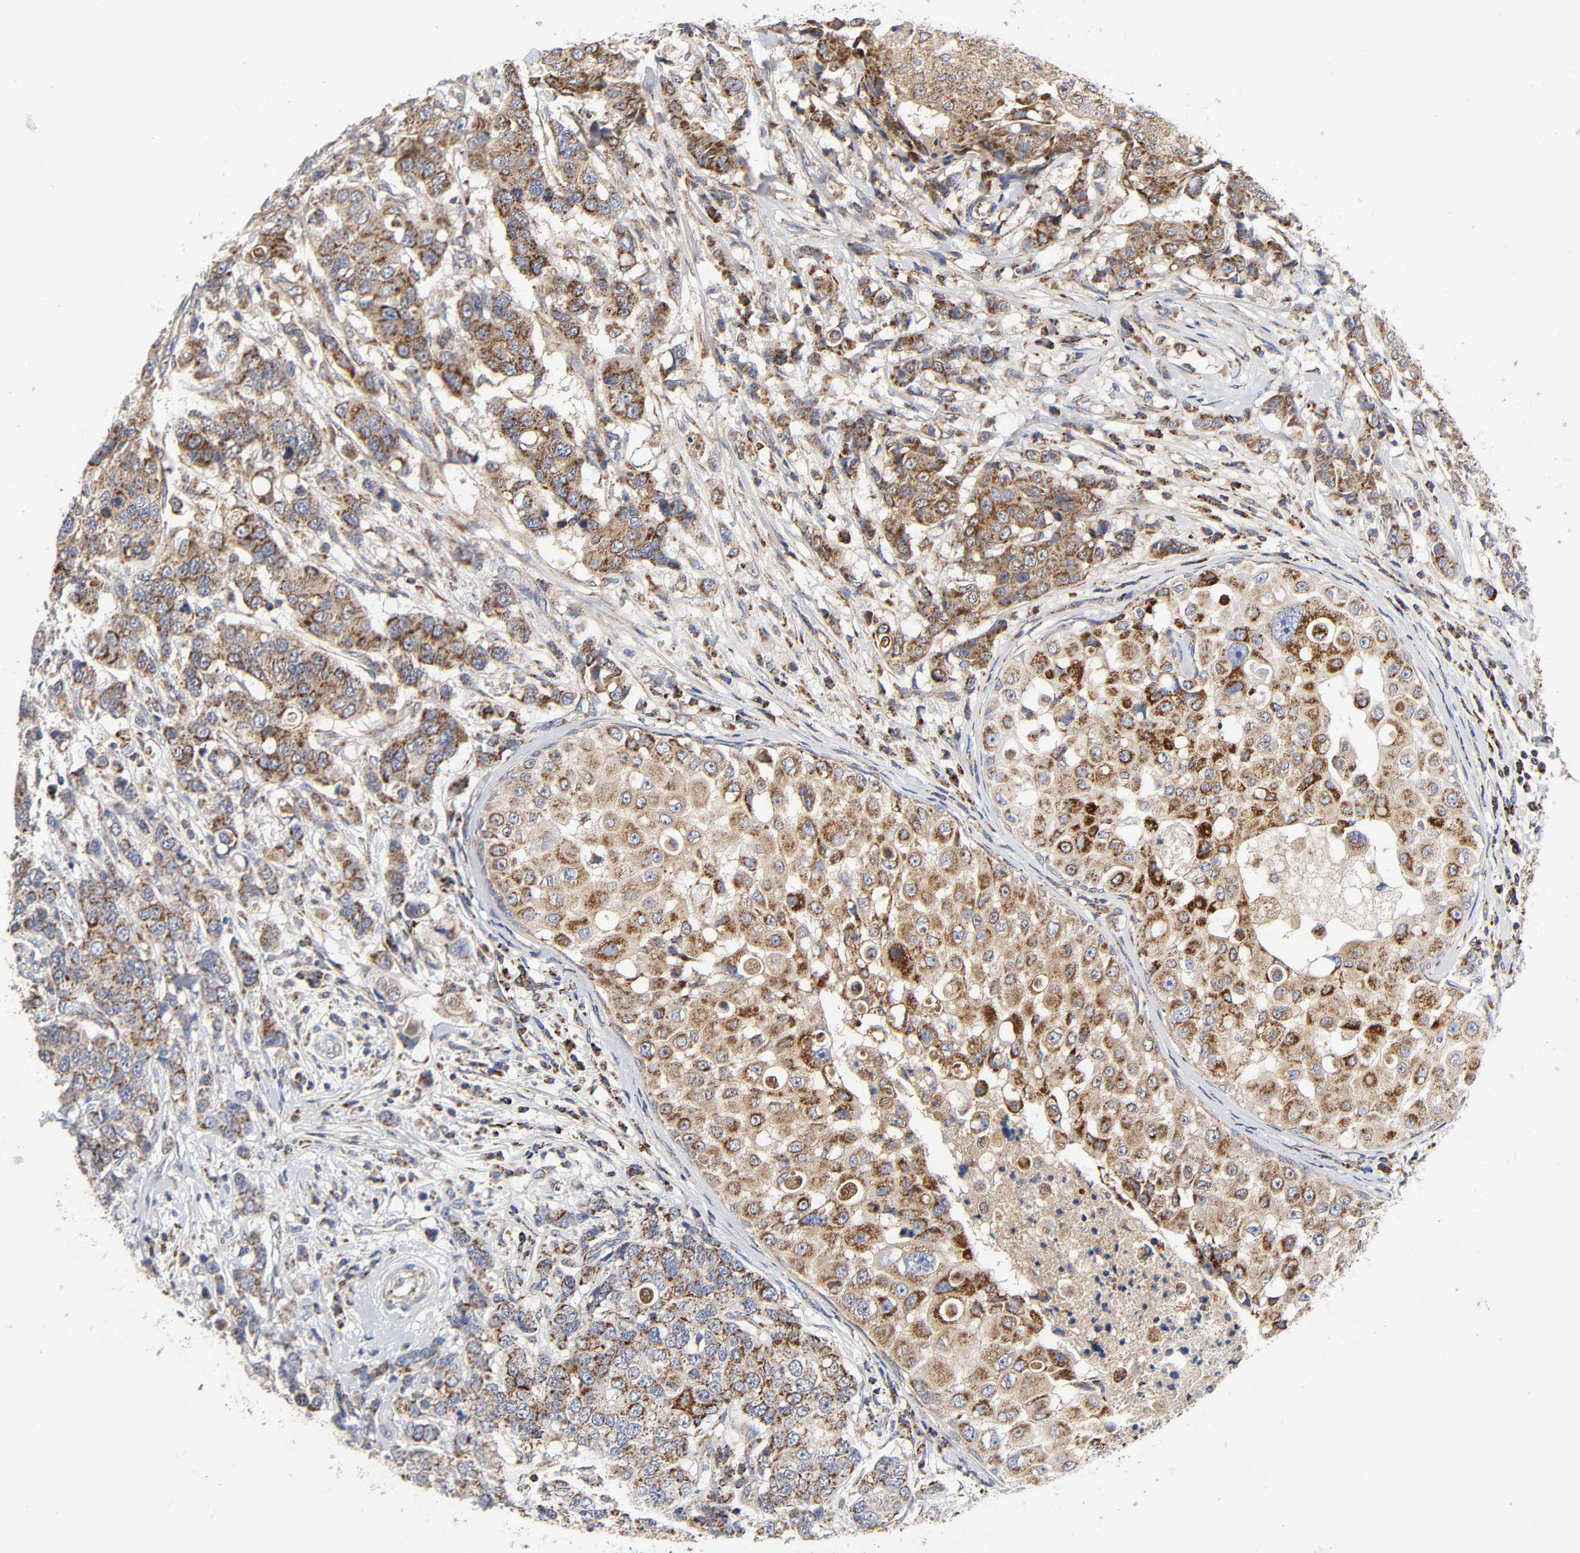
{"staining": {"intensity": "moderate", "quantity": ">75%", "location": "cytoplasmic/membranous"}, "tissue": "breast cancer", "cell_type": "Tumor cells", "image_type": "cancer", "snomed": [{"axis": "morphology", "description": "Duct carcinoma"}, {"axis": "topography", "description": "Breast"}], "caption": "Breast cancer (invasive ductal carcinoma) stained with immunohistochemistry reveals moderate cytoplasmic/membranous positivity in about >75% of tumor cells. Nuclei are stained in blue.", "gene": "AOPEP", "patient": {"sex": "female", "age": 27}}